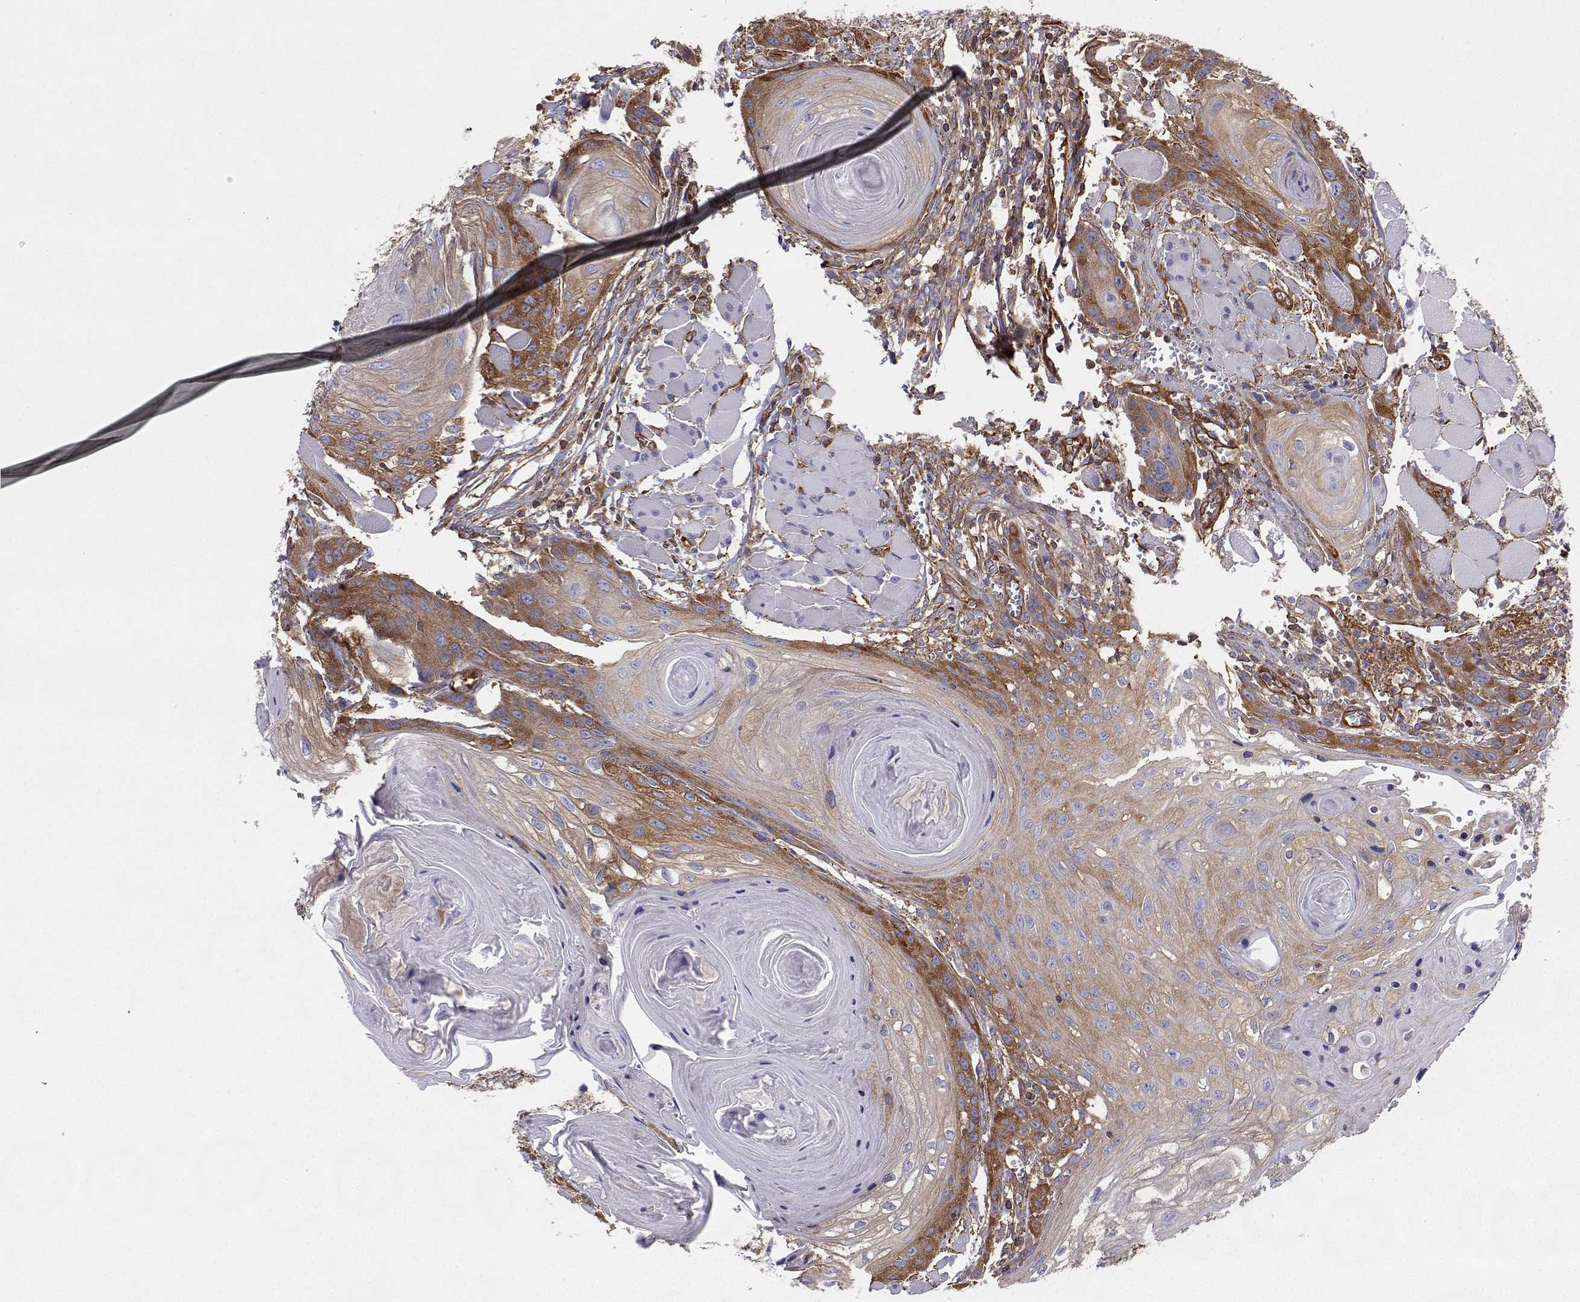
{"staining": {"intensity": "moderate", "quantity": "25%-75%", "location": "cytoplasmic/membranous"}, "tissue": "head and neck cancer", "cell_type": "Tumor cells", "image_type": "cancer", "snomed": [{"axis": "morphology", "description": "Squamous cell carcinoma, NOS"}, {"axis": "topography", "description": "Oral tissue"}, {"axis": "topography", "description": "Head-Neck"}], "caption": "Squamous cell carcinoma (head and neck) tissue displays moderate cytoplasmic/membranous positivity in about 25%-75% of tumor cells, visualized by immunohistochemistry.", "gene": "MYH9", "patient": {"sex": "male", "age": 58}}